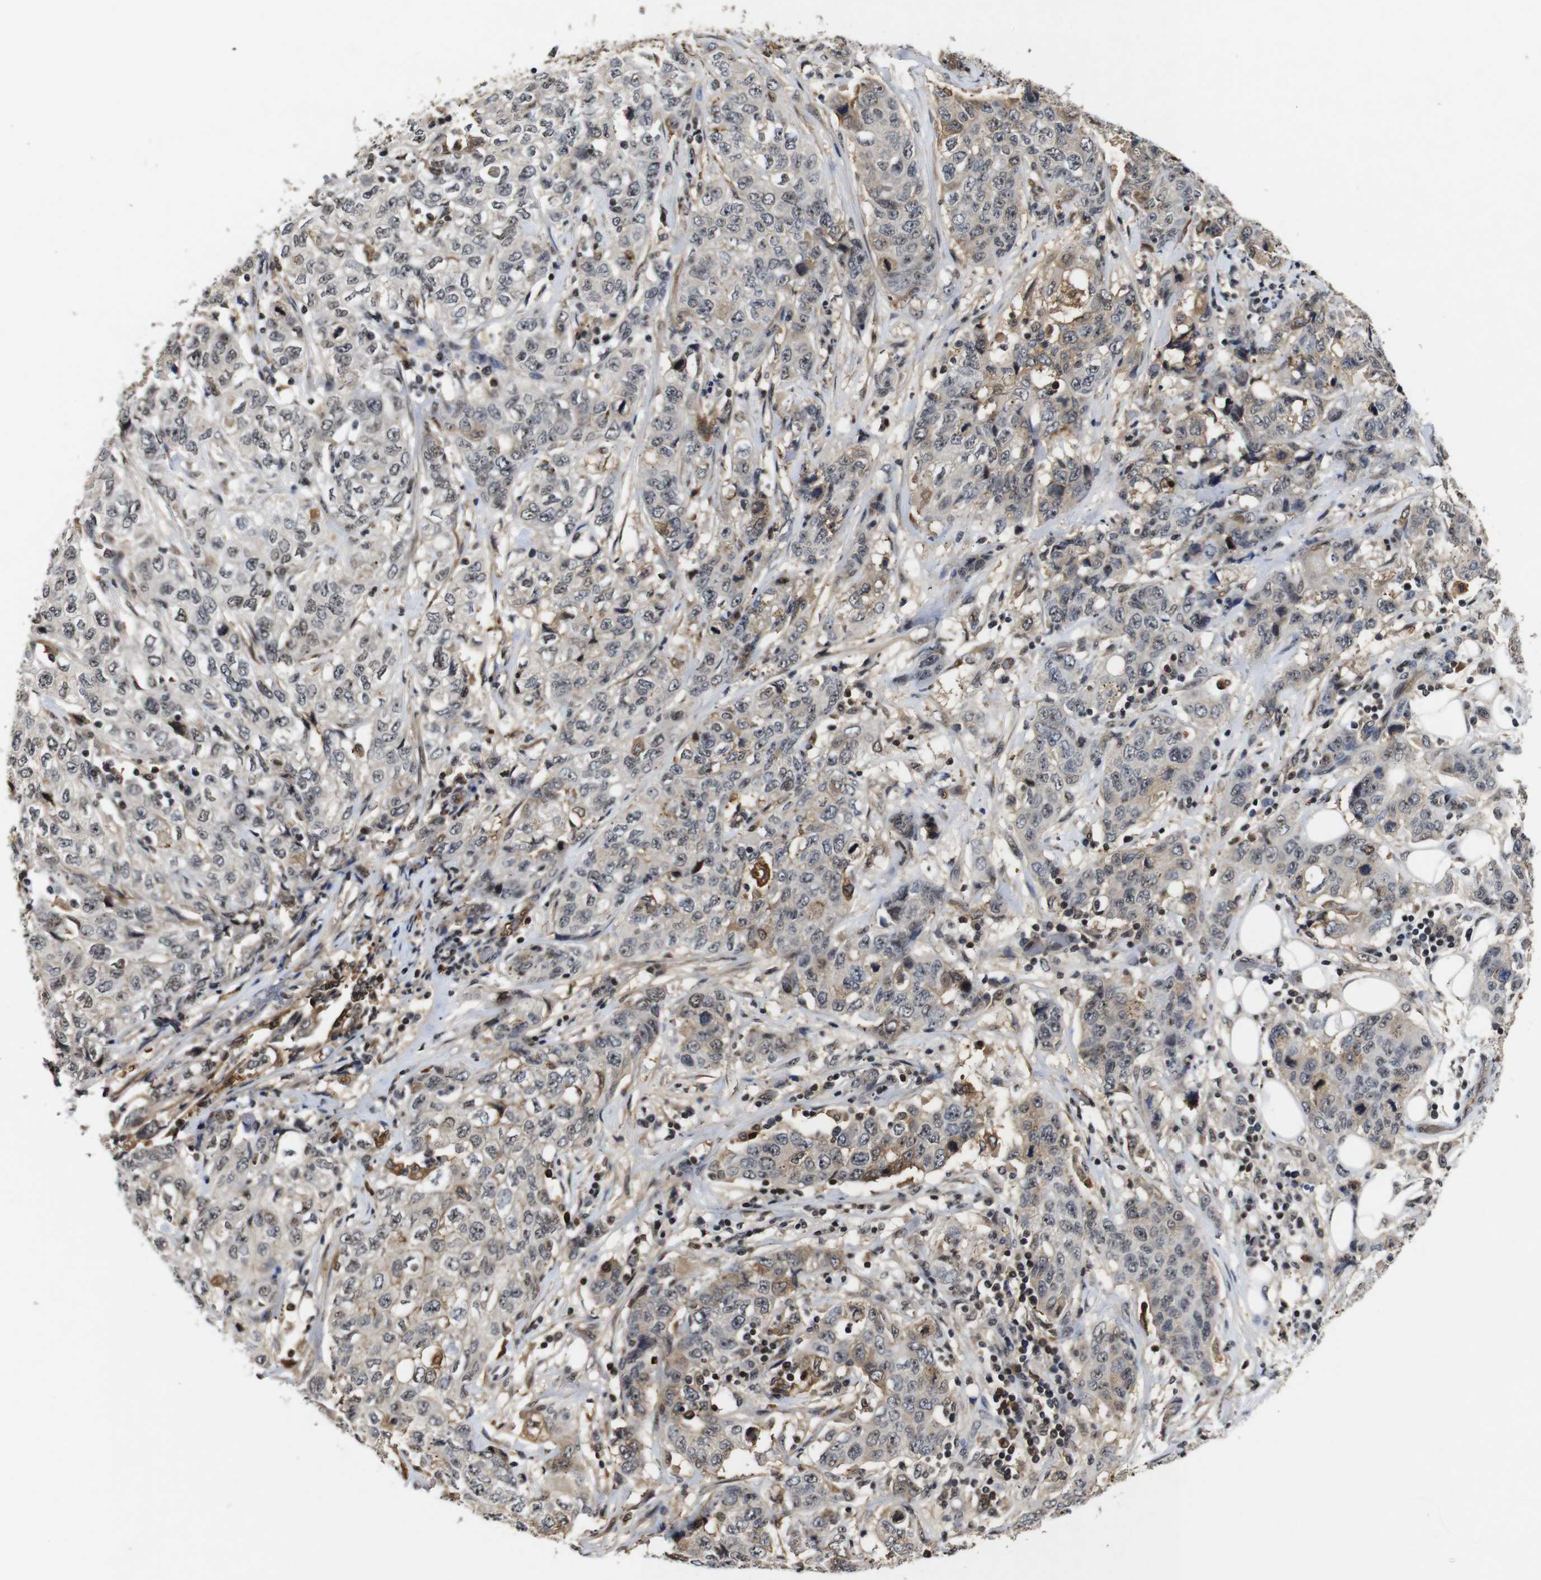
{"staining": {"intensity": "moderate", "quantity": "25%-75%", "location": "cytoplasmic/membranous"}, "tissue": "stomach cancer", "cell_type": "Tumor cells", "image_type": "cancer", "snomed": [{"axis": "morphology", "description": "Adenocarcinoma, NOS"}, {"axis": "topography", "description": "Stomach"}], "caption": "IHC of human stomach cancer displays medium levels of moderate cytoplasmic/membranous expression in about 25%-75% of tumor cells.", "gene": "MYC", "patient": {"sex": "male", "age": 48}}